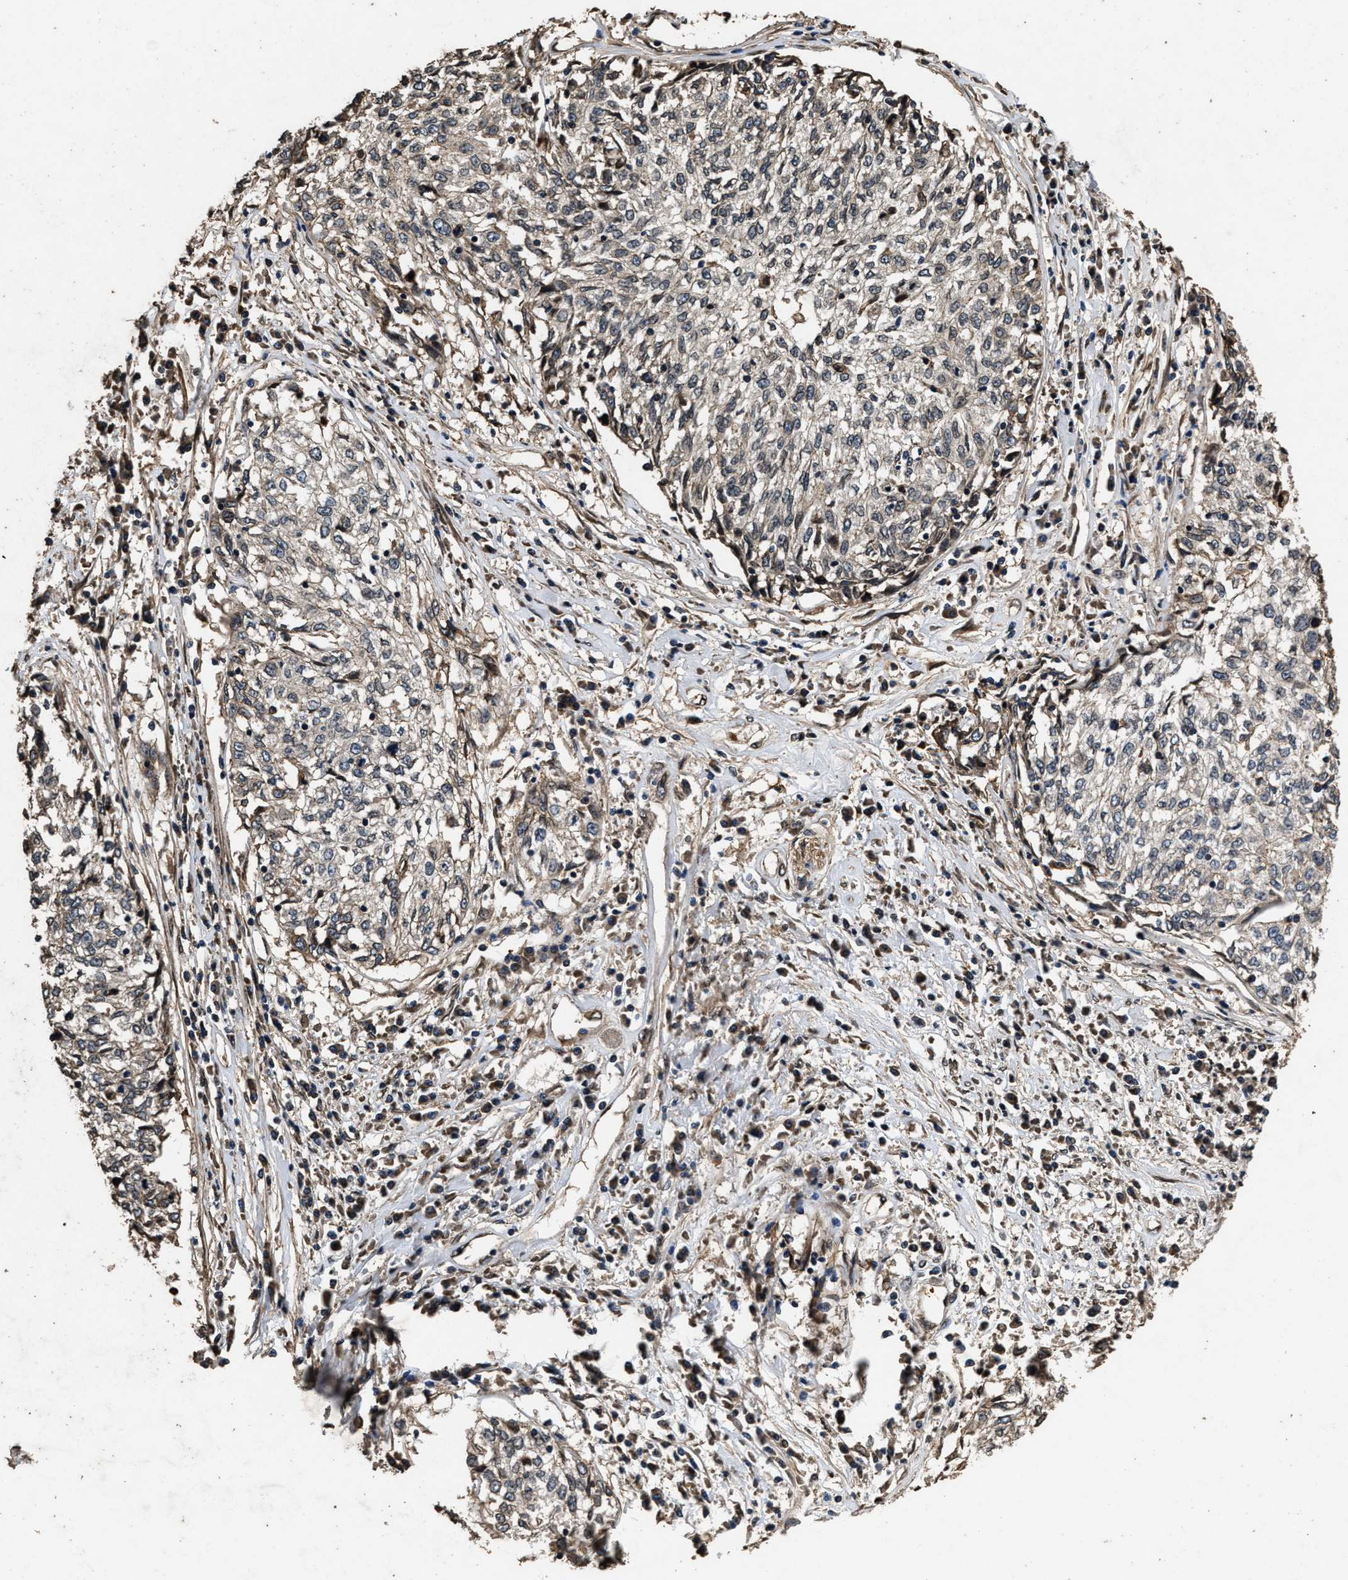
{"staining": {"intensity": "weak", "quantity": "<25%", "location": "cytoplasmic/membranous"}, "tissue": "cervical cancer", "cell_type": "Tumor cells", "image_type": "cancer", "snomed": [{"axis": "morphology", "description": "Squamous cell carcinoma, NOS"}, {"axis": "topography", "description": "Cervix"}], "caption": "Tumor cells show no significant protein positivity in cervical squamous cell carcinoma.", "gene": "ACCS", "patient": {"sex": "female", "age": 57}}